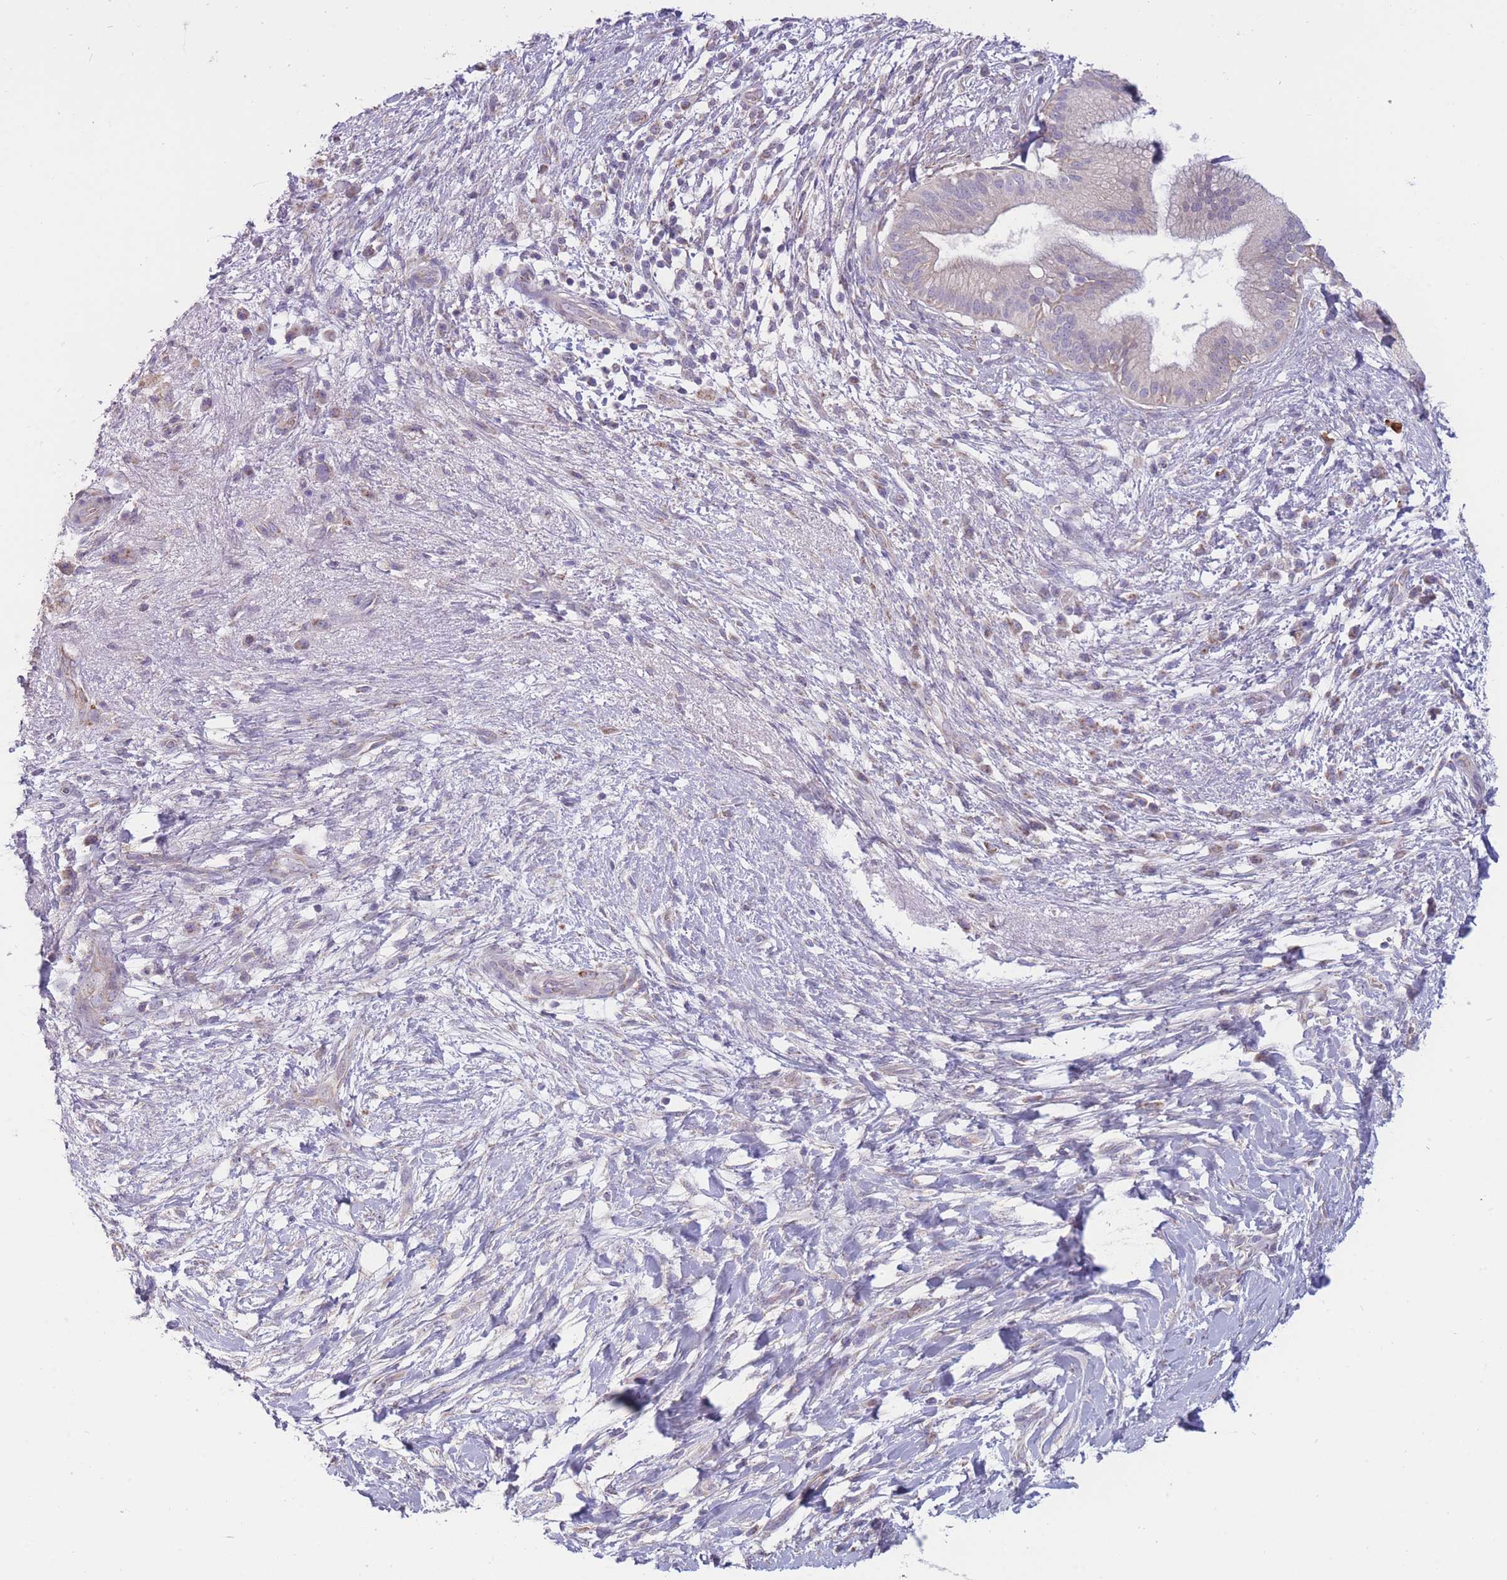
{"staining": {"intensity": "negative", "quantity": "none", "location": "none"}, "tissue": "pancreatic cancer", "cell_type": "Tumor cells", "image_type": "cancer", "snomed": [{"axis": "morphology", "description": "Adenocarcinoma, NOS"}, {"axis": "topography", "description": "Pancreas"}], "caption": "Tumor cells show no significant protein staining in adenocarcinoma (pancreatic).", "gene": "MRPS18C", "patient": {"sex": "female", "age": 72}}